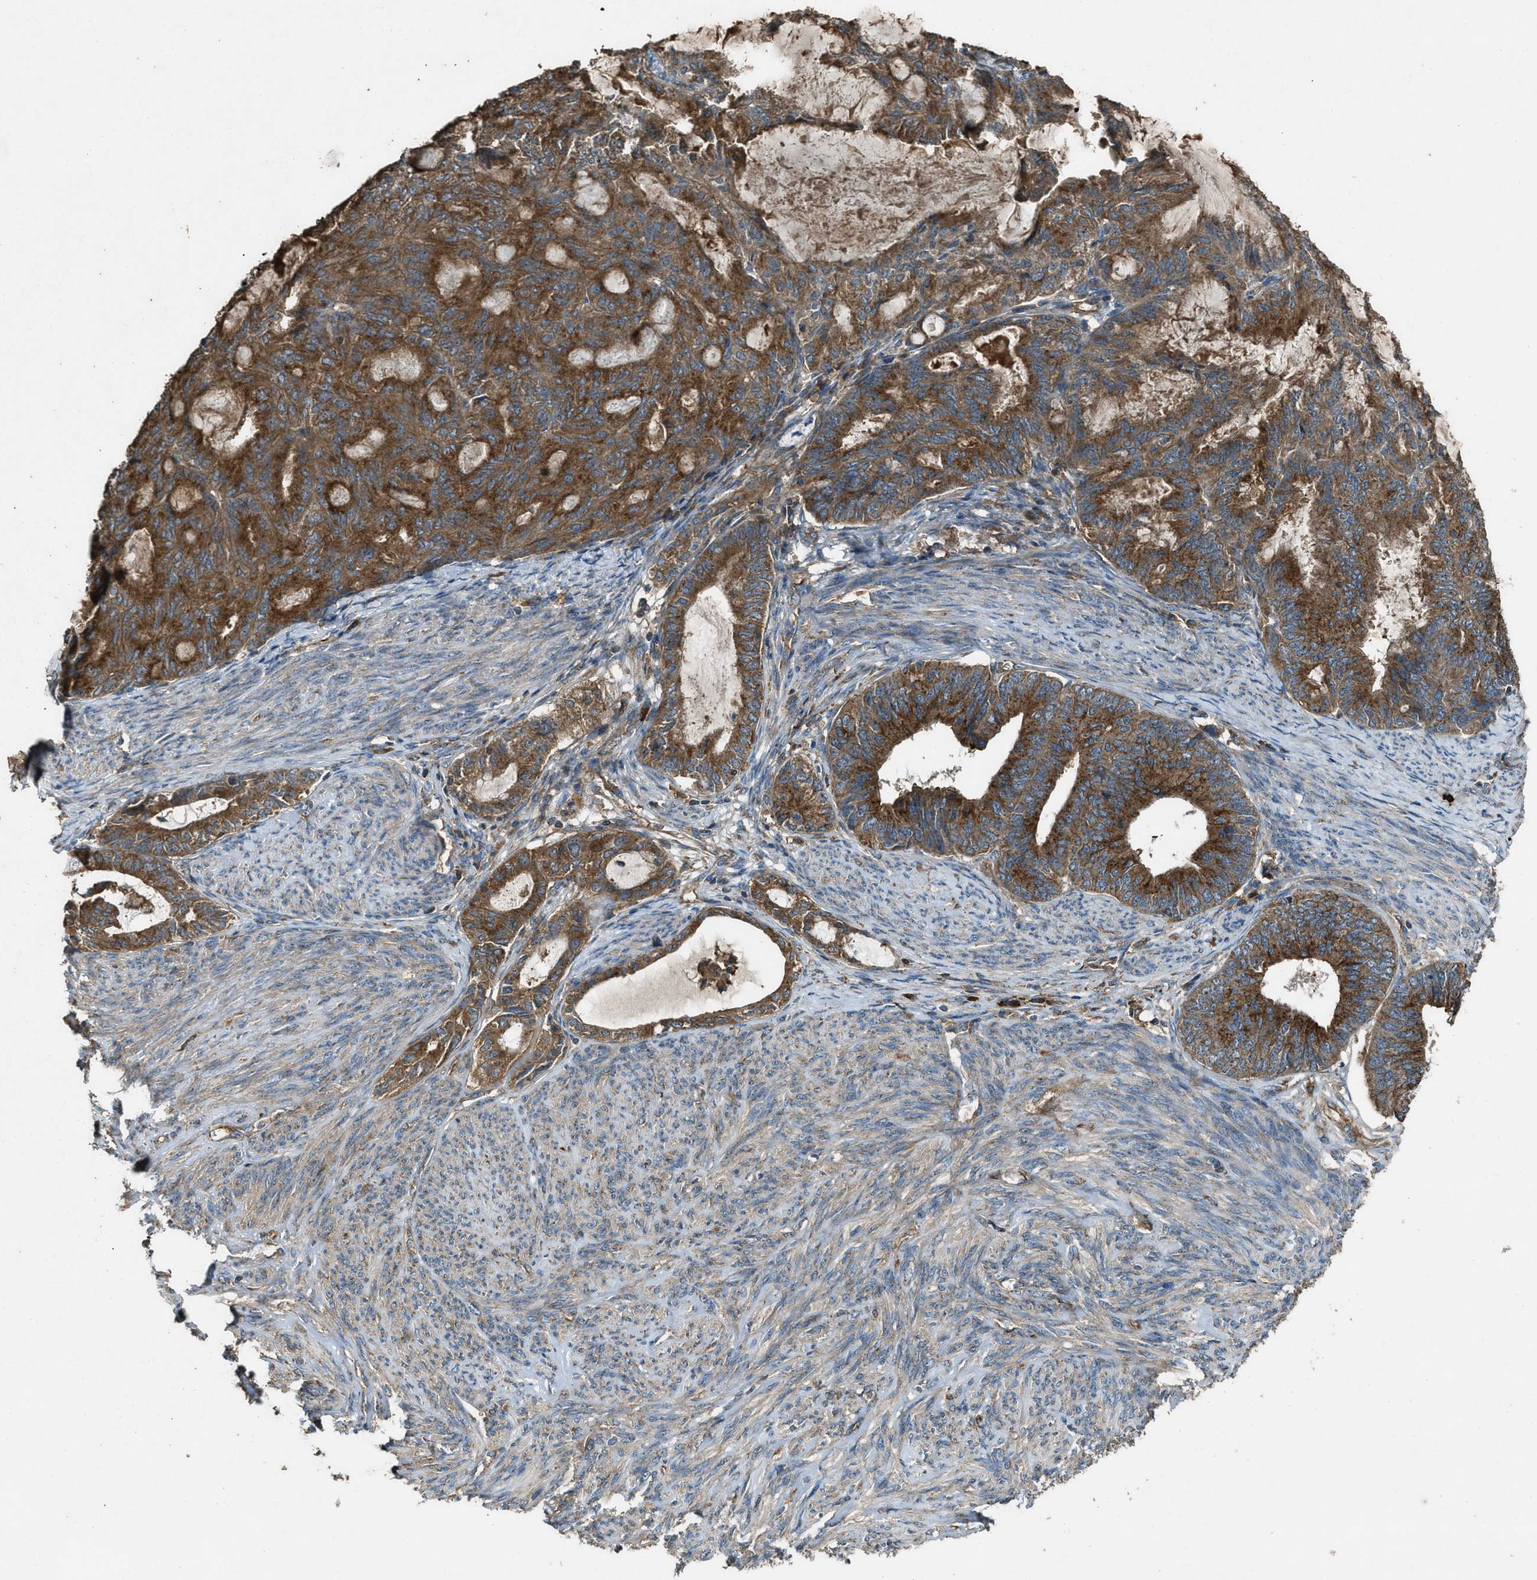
{"staining": {"intensity": "strong", "quantity": ">75%", "location": "cytoplasmic/membranous"}, "tissue": "endometrial cancer", "cell_type": "Tumor cells", "image_type": "cancer", "snomed": [{"axis": "morphology", "description": "Adenocarcinoma, NOS"}, {"axis": "topography", "description": "Endometrium"}], "caption": "A histopathology image showing strong cytoplasmic/membranous staining in about >75% of tumor cells in endometrial adenocarcinoma, as visualized by brown immunohistochemical staining.", "gene": "MAP3K8", "patient": {"sex": "female", "age": 86}}